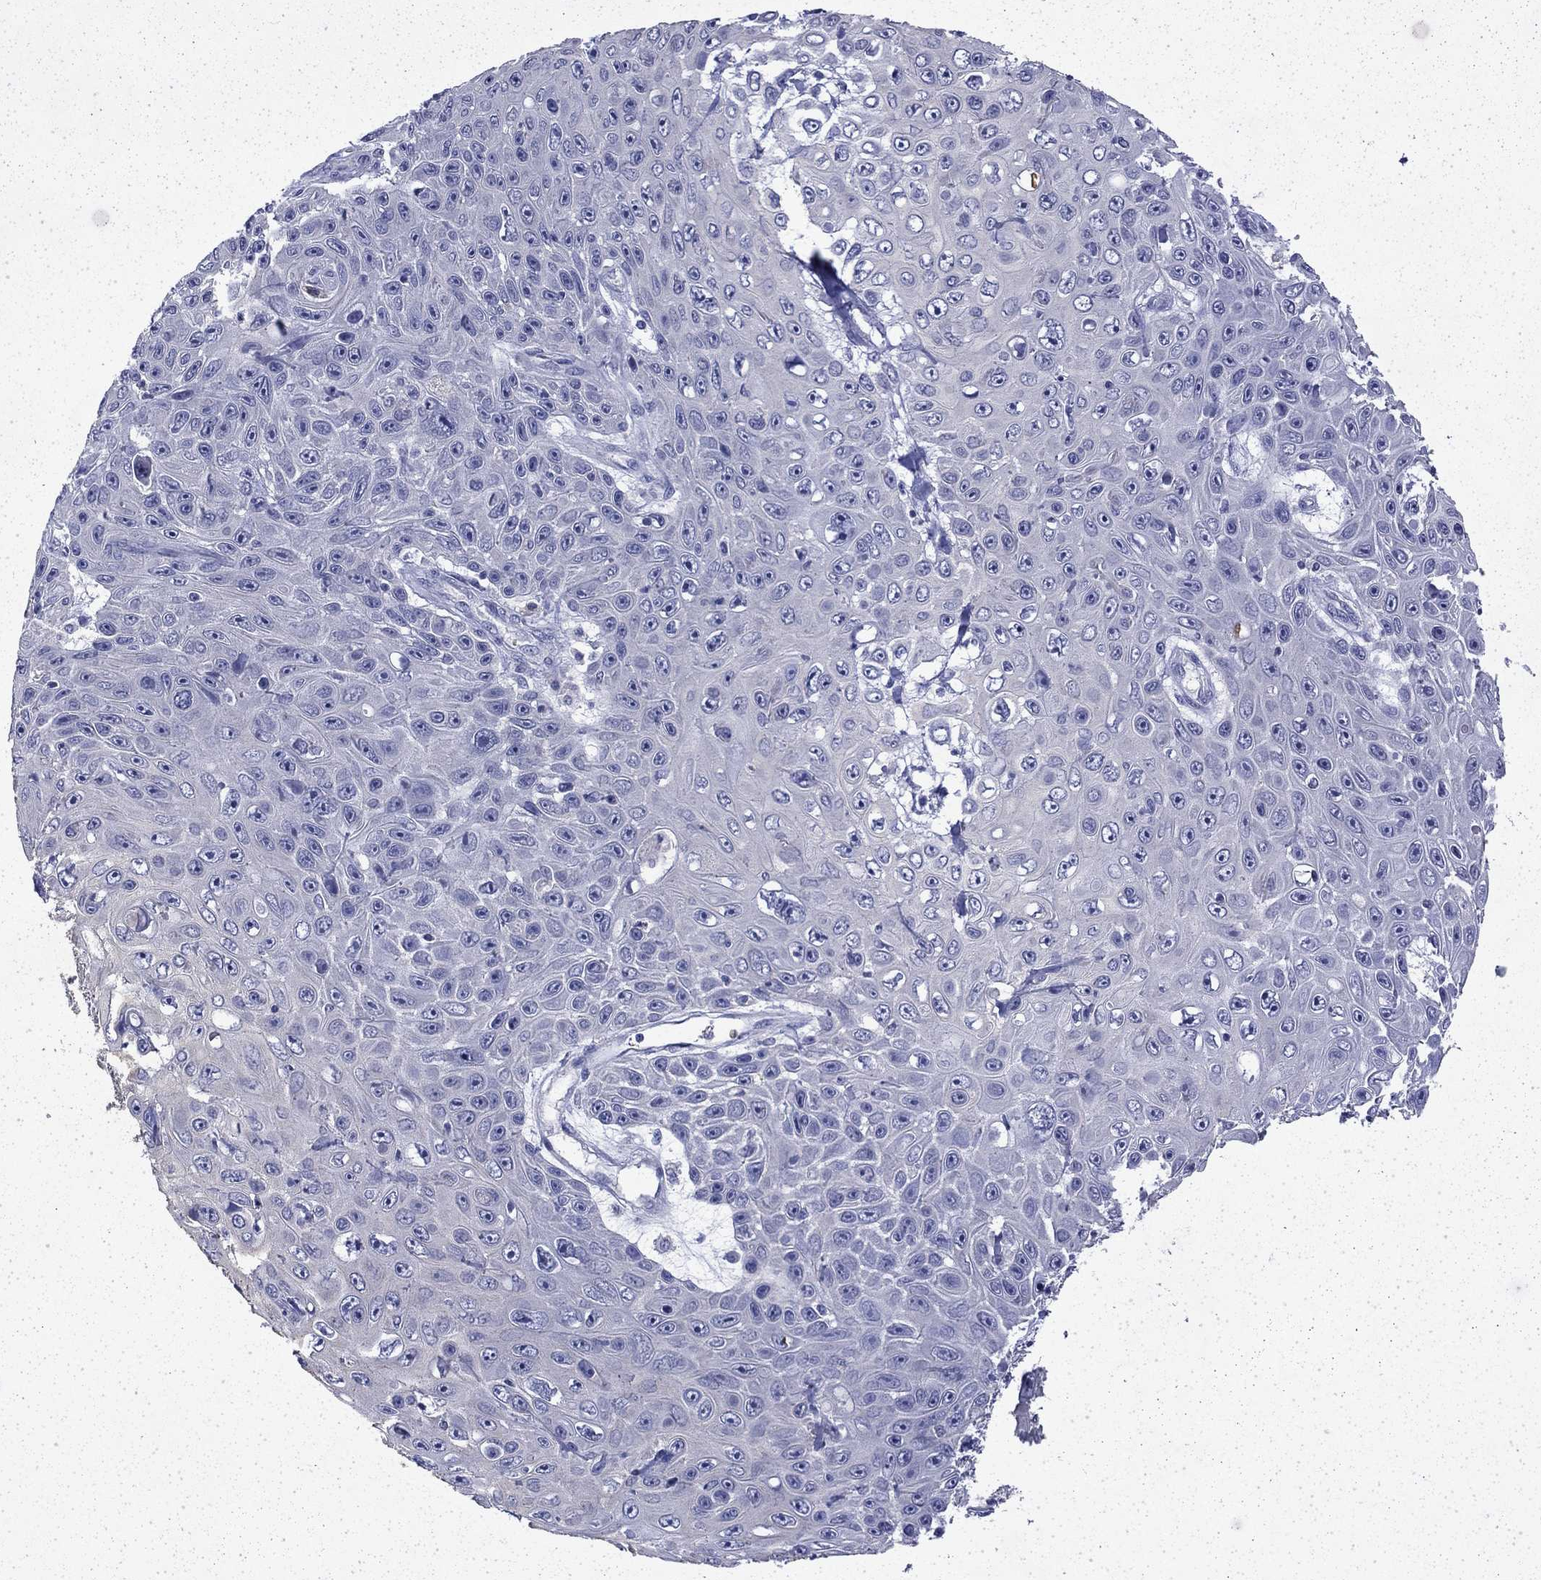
{"staining": {"intensity": "negative", "quantity": "none", "location": "none"}, "tissue": "skin cancer", "cell_type": "Tumor cells", "image_type": "cancer", "snomed": [{"axis": "morphology", "description": "Squamous cell carcinoma, NOS"}, {"axis": "topography", "description": "Skin"}], "caption": "High power microscopy image of an immunohistochemistry (IHC) histopathology image of skin squamous cell carcinoma, revealing no significant expression in tumor cells.", "gene": "ENPP6", "patient": {"sex": "male", "age": 82}}